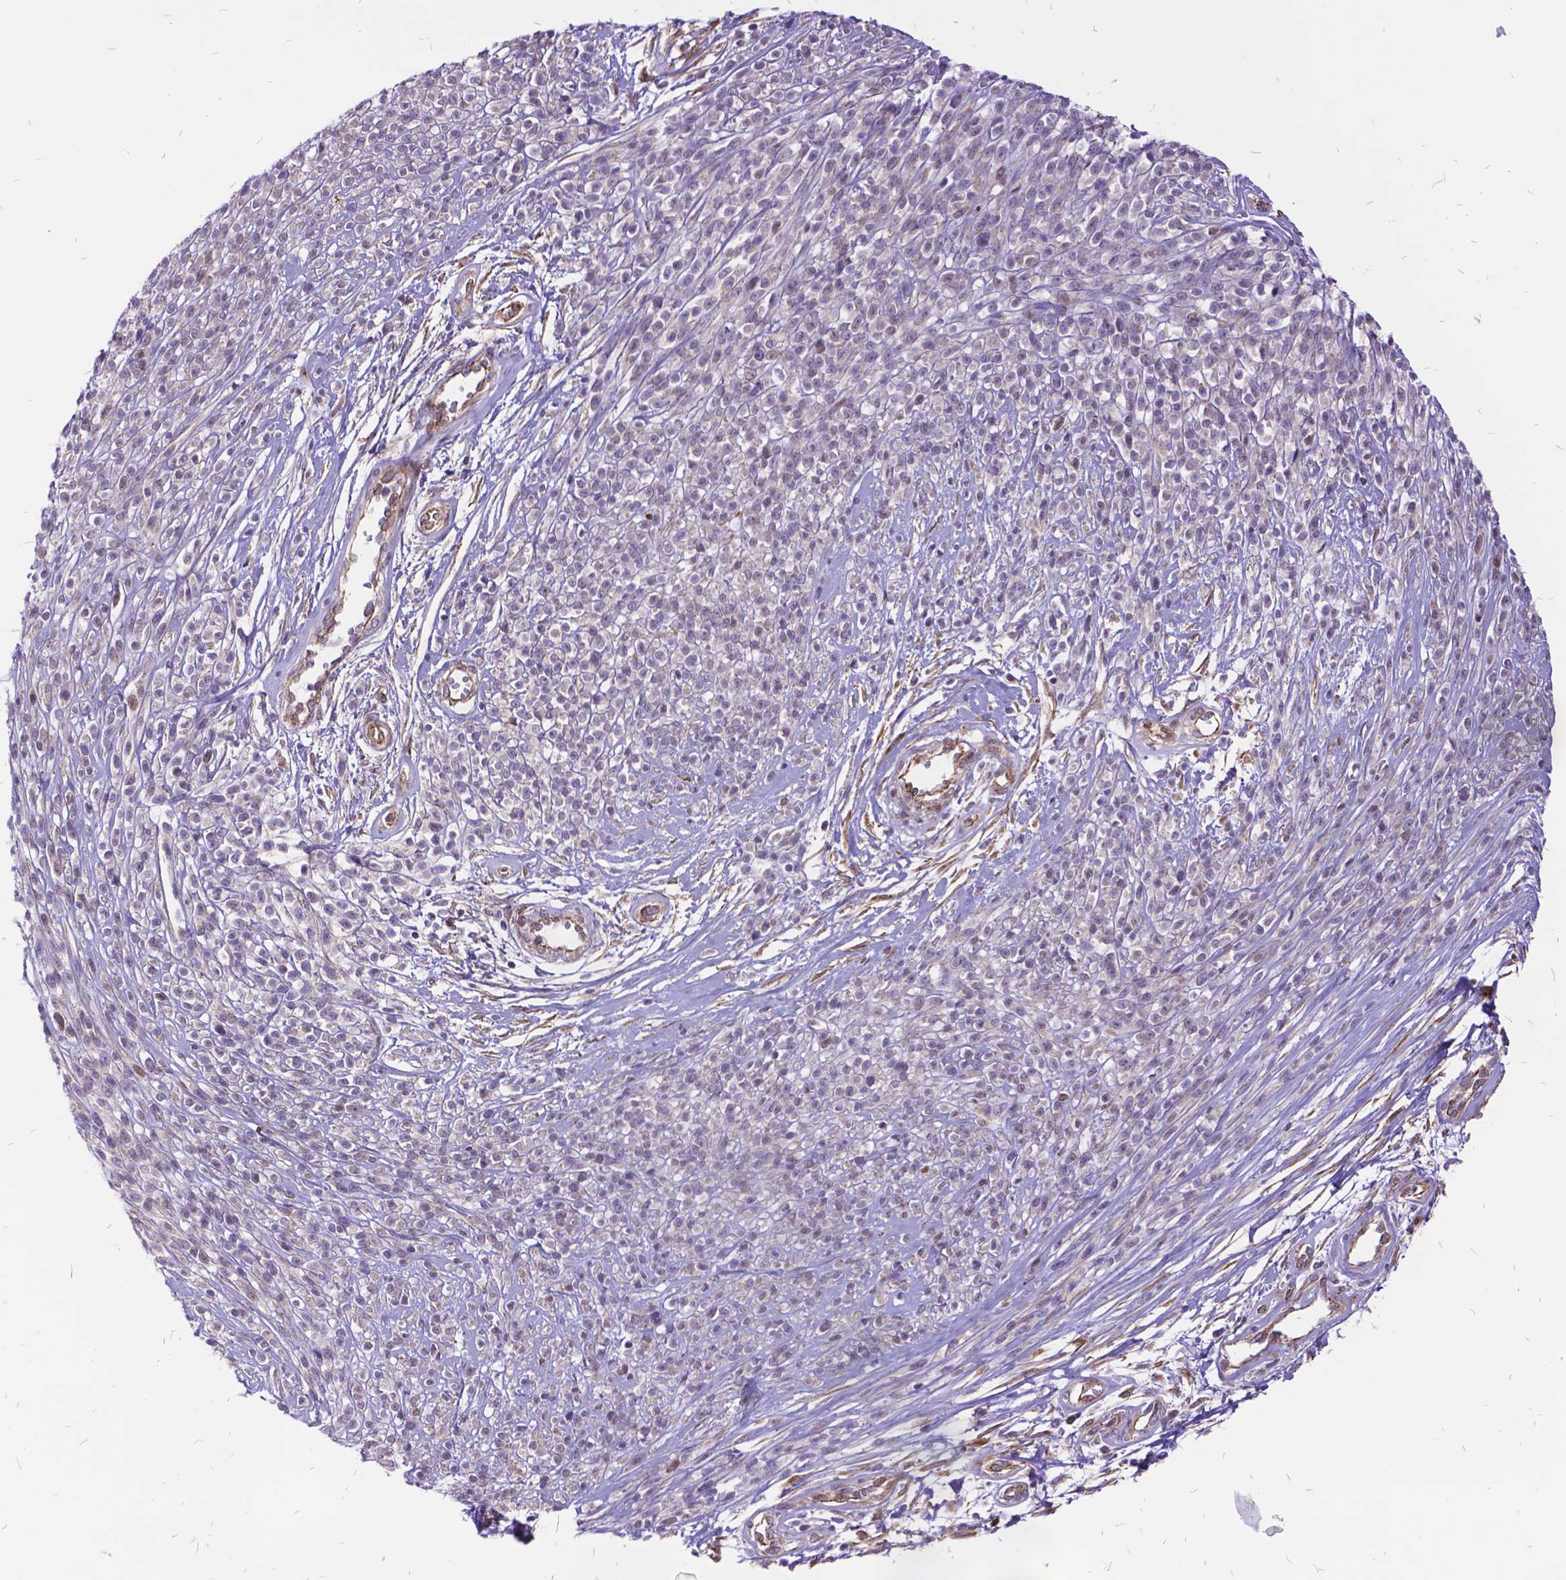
{"staining": {"intensity": "negative", "quantity": "none", "location": "none"}, "tissue": "melanoma", "cell_type": "Tumor cells", "image_type": "cancer", "snomed": [{"axis": "morphology", "description": "Malignant melanoma, NOS"}, {"axis": "topography", "description": "Skin"}, {"axis": "topography", "description": "Skin of trunk"}], "caption": "High magnification brightfield microscopy of melanoma stained with DAB (brown) and counterstained with hematoxylin (blue): tumor cells show no significant staining.", "gene": "GRB7", "patient": {"sex": "male", "age": 74}}